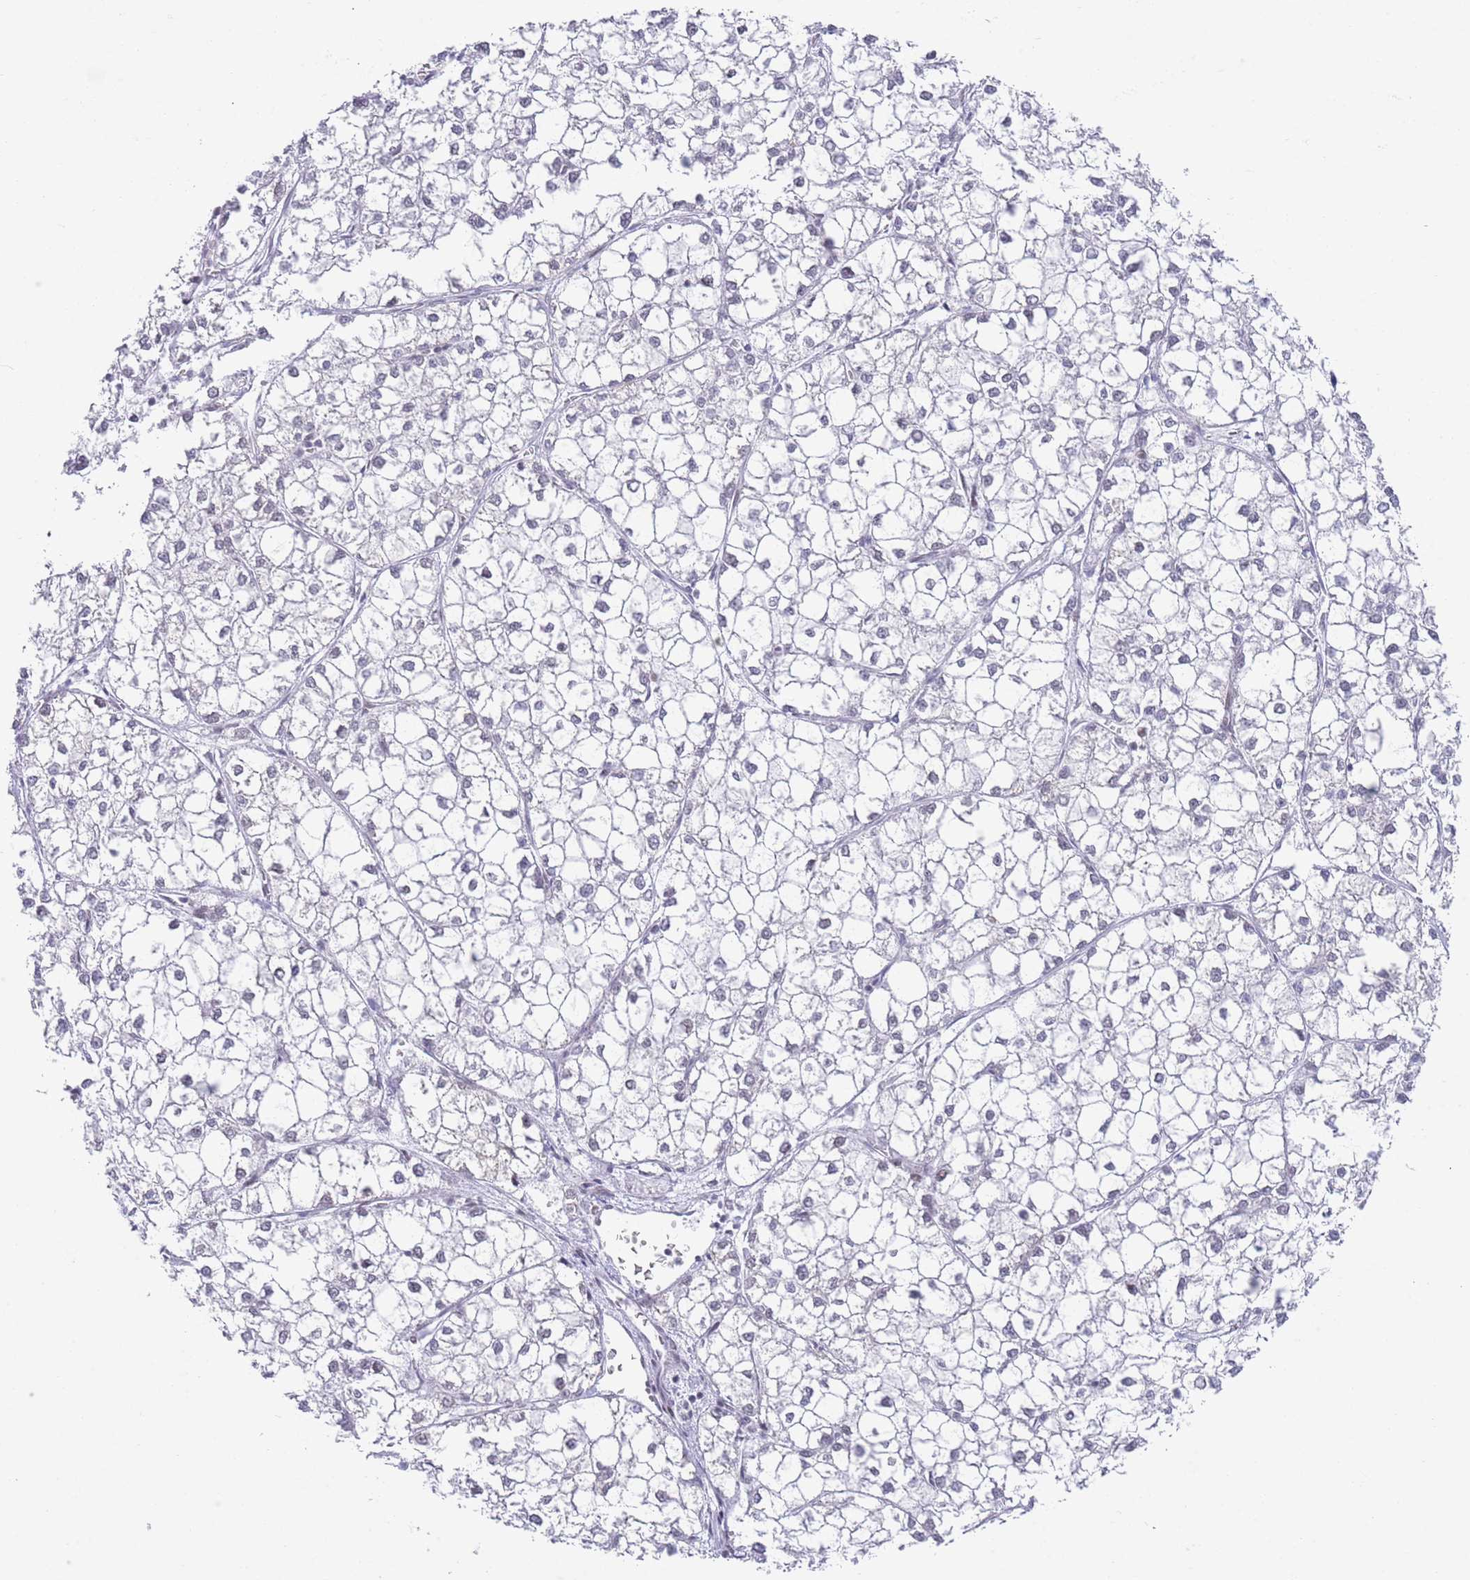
{"staining": {"intensity": "negative", "quantity": "none", "location": "none"}, "tissue": "liver cancer", "cell_type": "Tumor cells", "image_type": "cancer", "snomed": [{"axis": "morphology", "description": "Carcinoma, Hepatocellular, NOS"}, {"axis": "topography", "description": "Liver"}], "caption": "An IHC image of liver hepatocellular carcinoma is shown. There is no staining in tumor cells of liver hepatocellular carcinoma.", "gene": "ZNF382", "patient": {"sex": "female", "age": 43}}